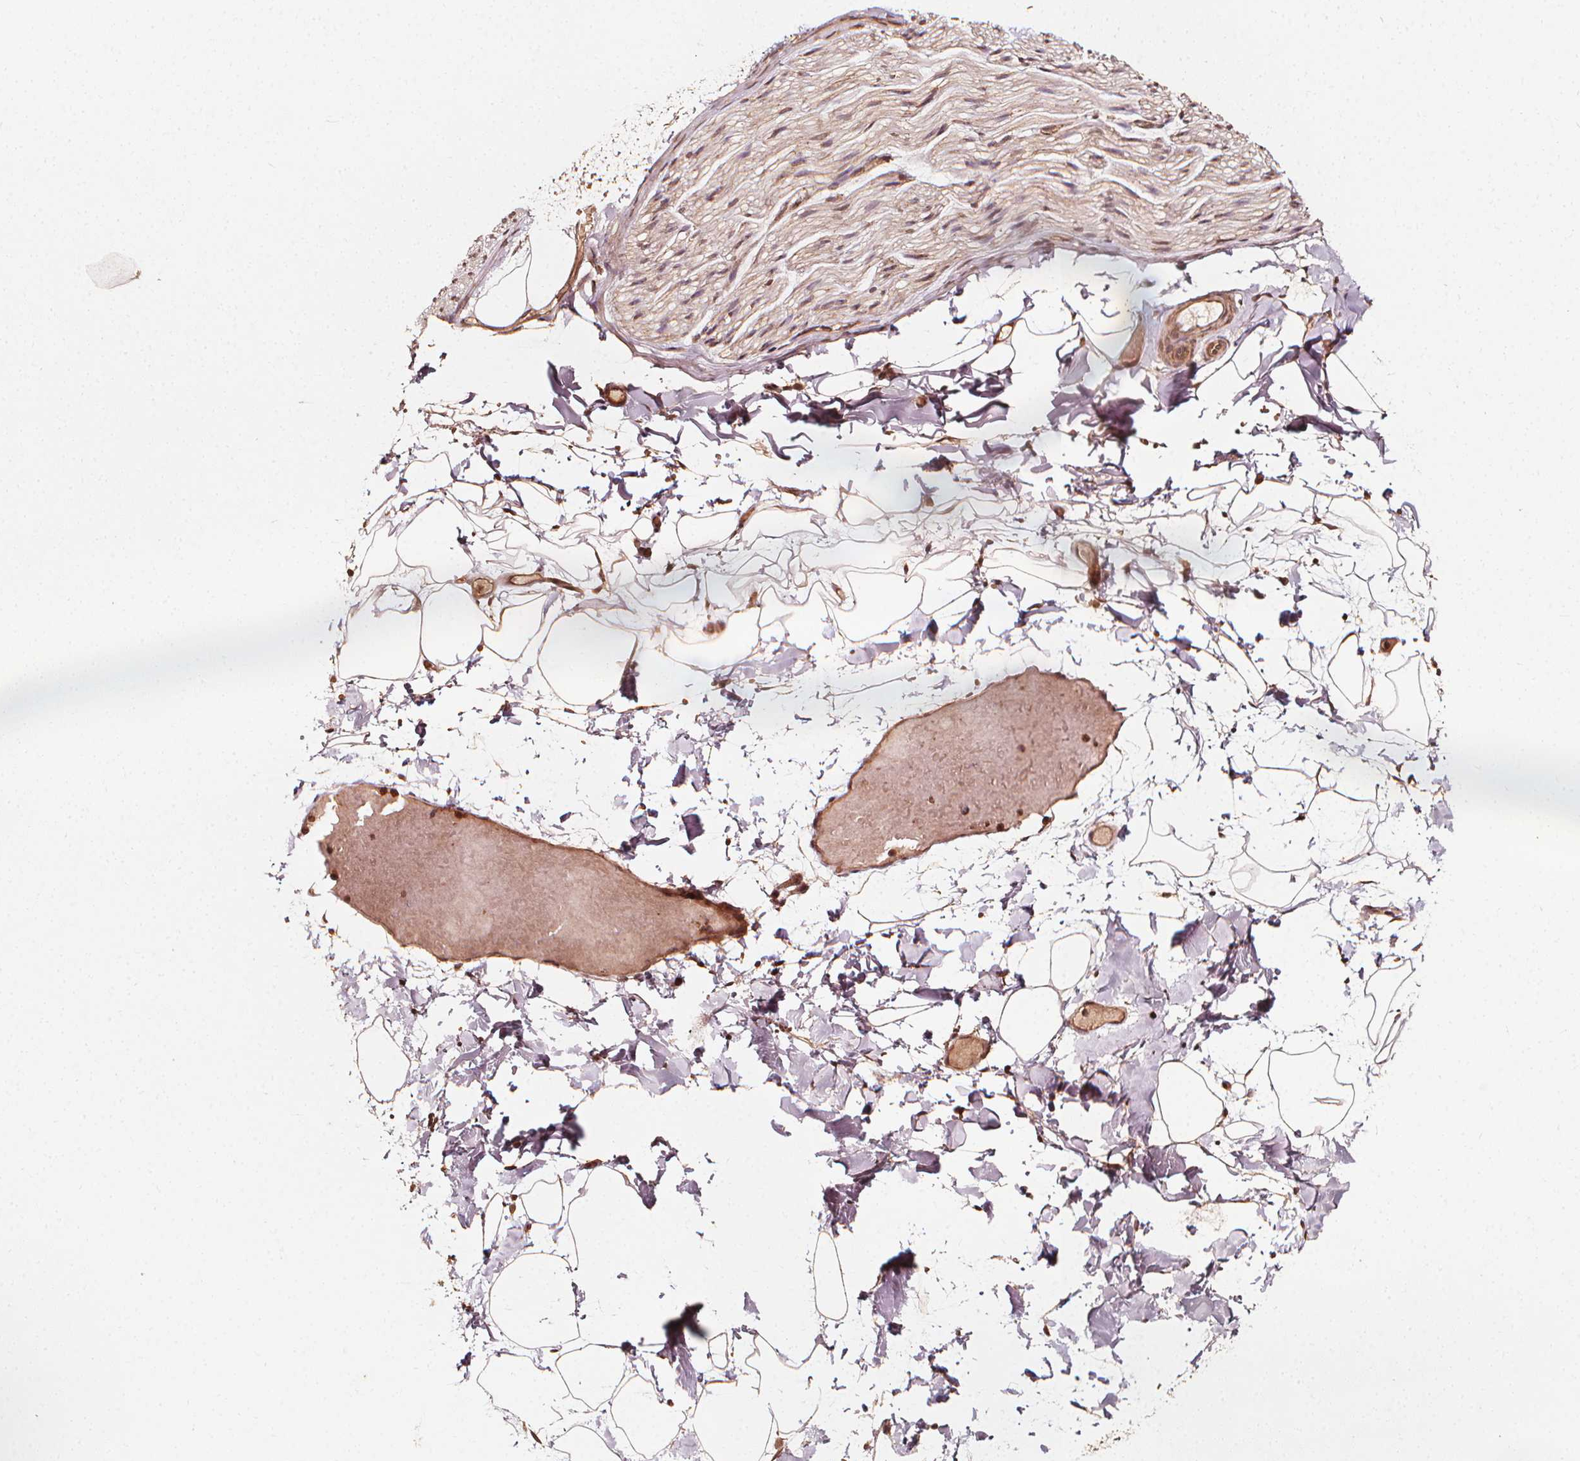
{"staining": {"intensity": "weak", "quantity": ">75%", "location": "cytoplasmic/membranous"}, "tissue": "adipose tissue", "cell_type": "Adipocytes", "image_type": "normal", "snomed": [{"axis": "morphology", "description": "Normal tissue, NOS"}, {"axis": "topography", "description": "Gallbladder"}, {"axis": "topography", "description": "Peripheral nerve tissue"}], "caption": "A high-resolution micrograph shows IHC staining of unremarkable adipose tissue, which displays weak cytoplasmic/membranous staining in approximately >75% of adipocytes.", "gene": "NPC1", "patient": {"sex": "female", "age": 45}}